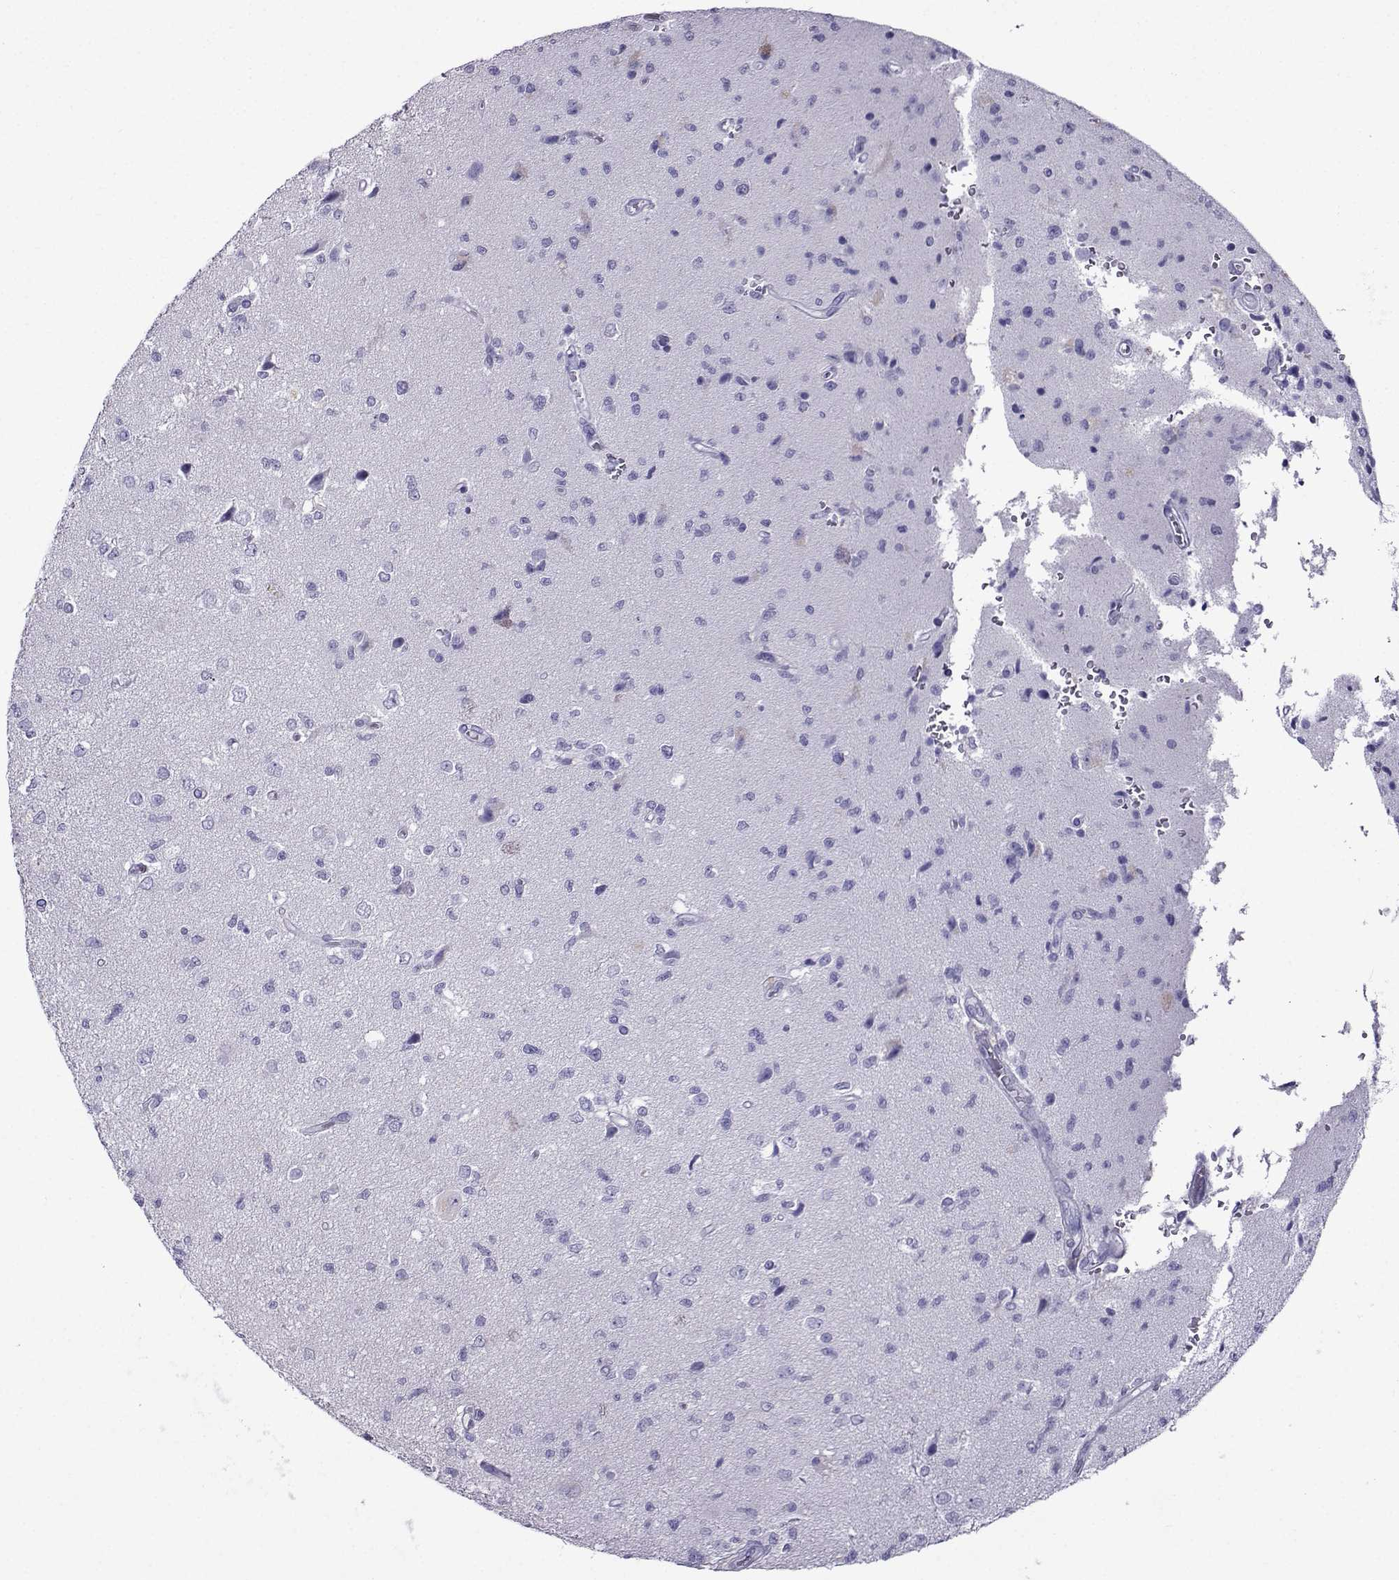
{"staining": {"intensity": "negative", "quantity": "none", "location": "none"}, "tissue": "glioma", "cell_type": "Tumor cells", "image_type": "cancer", "snomed": [{"axis": "morphology", "description": "Glioma, malignant, High grade"}, {"axis": "topography", "description": "Brain"}], "caption": "This is an immunohistochemistry (IHC) histopathology image of malignant high-grade glioma. There is no expression in tumor cells.", "gene": "CRYBB1", "patient": {"sex": "male", "age": 56}}